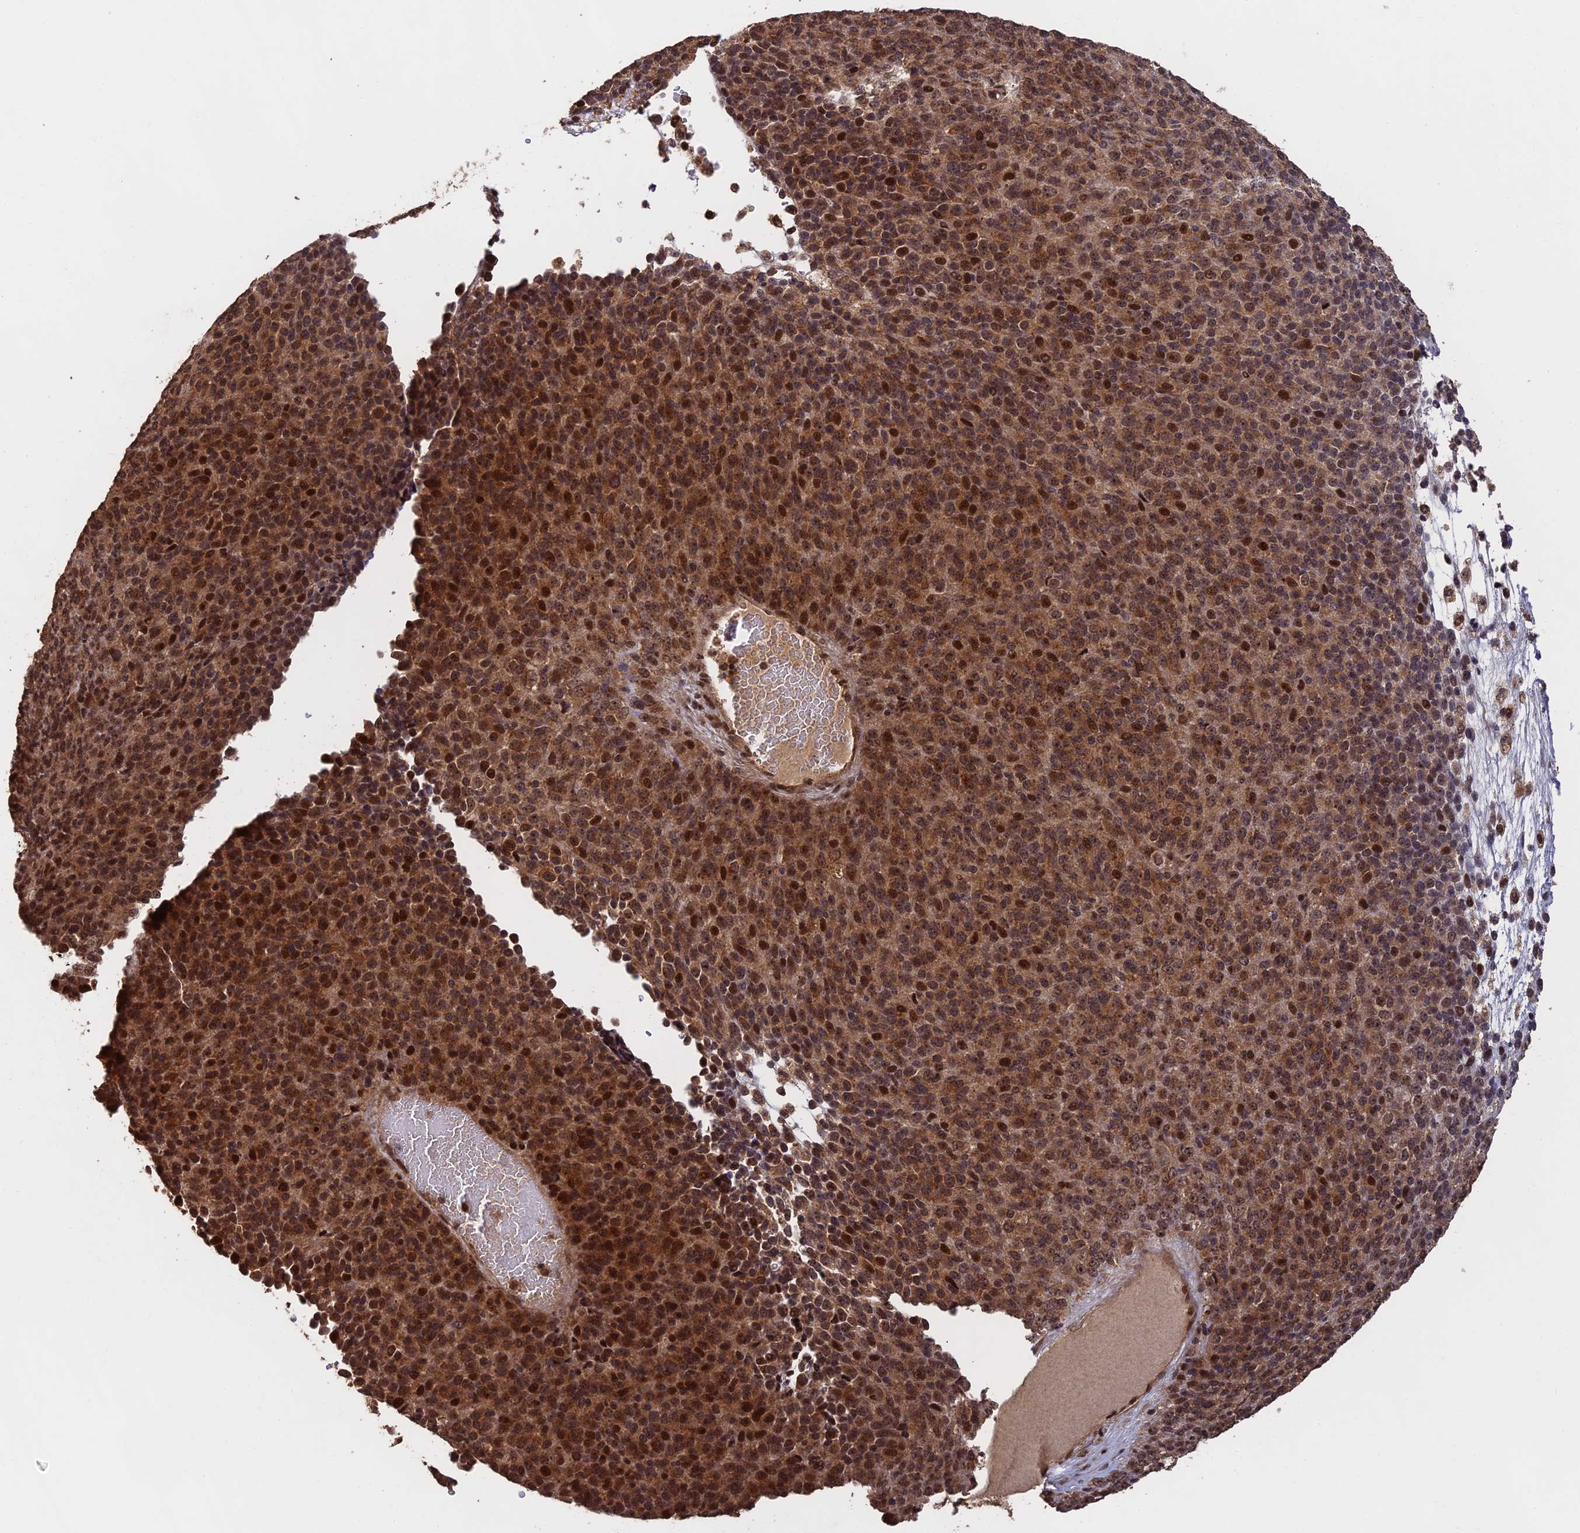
{"staining": {"intensity": "moderate", "quantity": ">75%", "location": "cytoplasmic/membranous,nuclear"}, "tissue": "melanoma", "cell_type": "Tumor cells", "image_type": "cancer", "snomed": [{"axis": "morphology", "description": "Malignant melanoma, Metastatic site"}, {"axis": "topography", "description": "Brain"}], "caption": "Immunohistochemical staining of human melanoma demonstrates medium levels of moderate cytoplasmic/membranous and nuclear protein positivity in about >75% of tumor cells.", "gene": "OSBPL1A", "patient": {"sex": "female", "age": 56}}